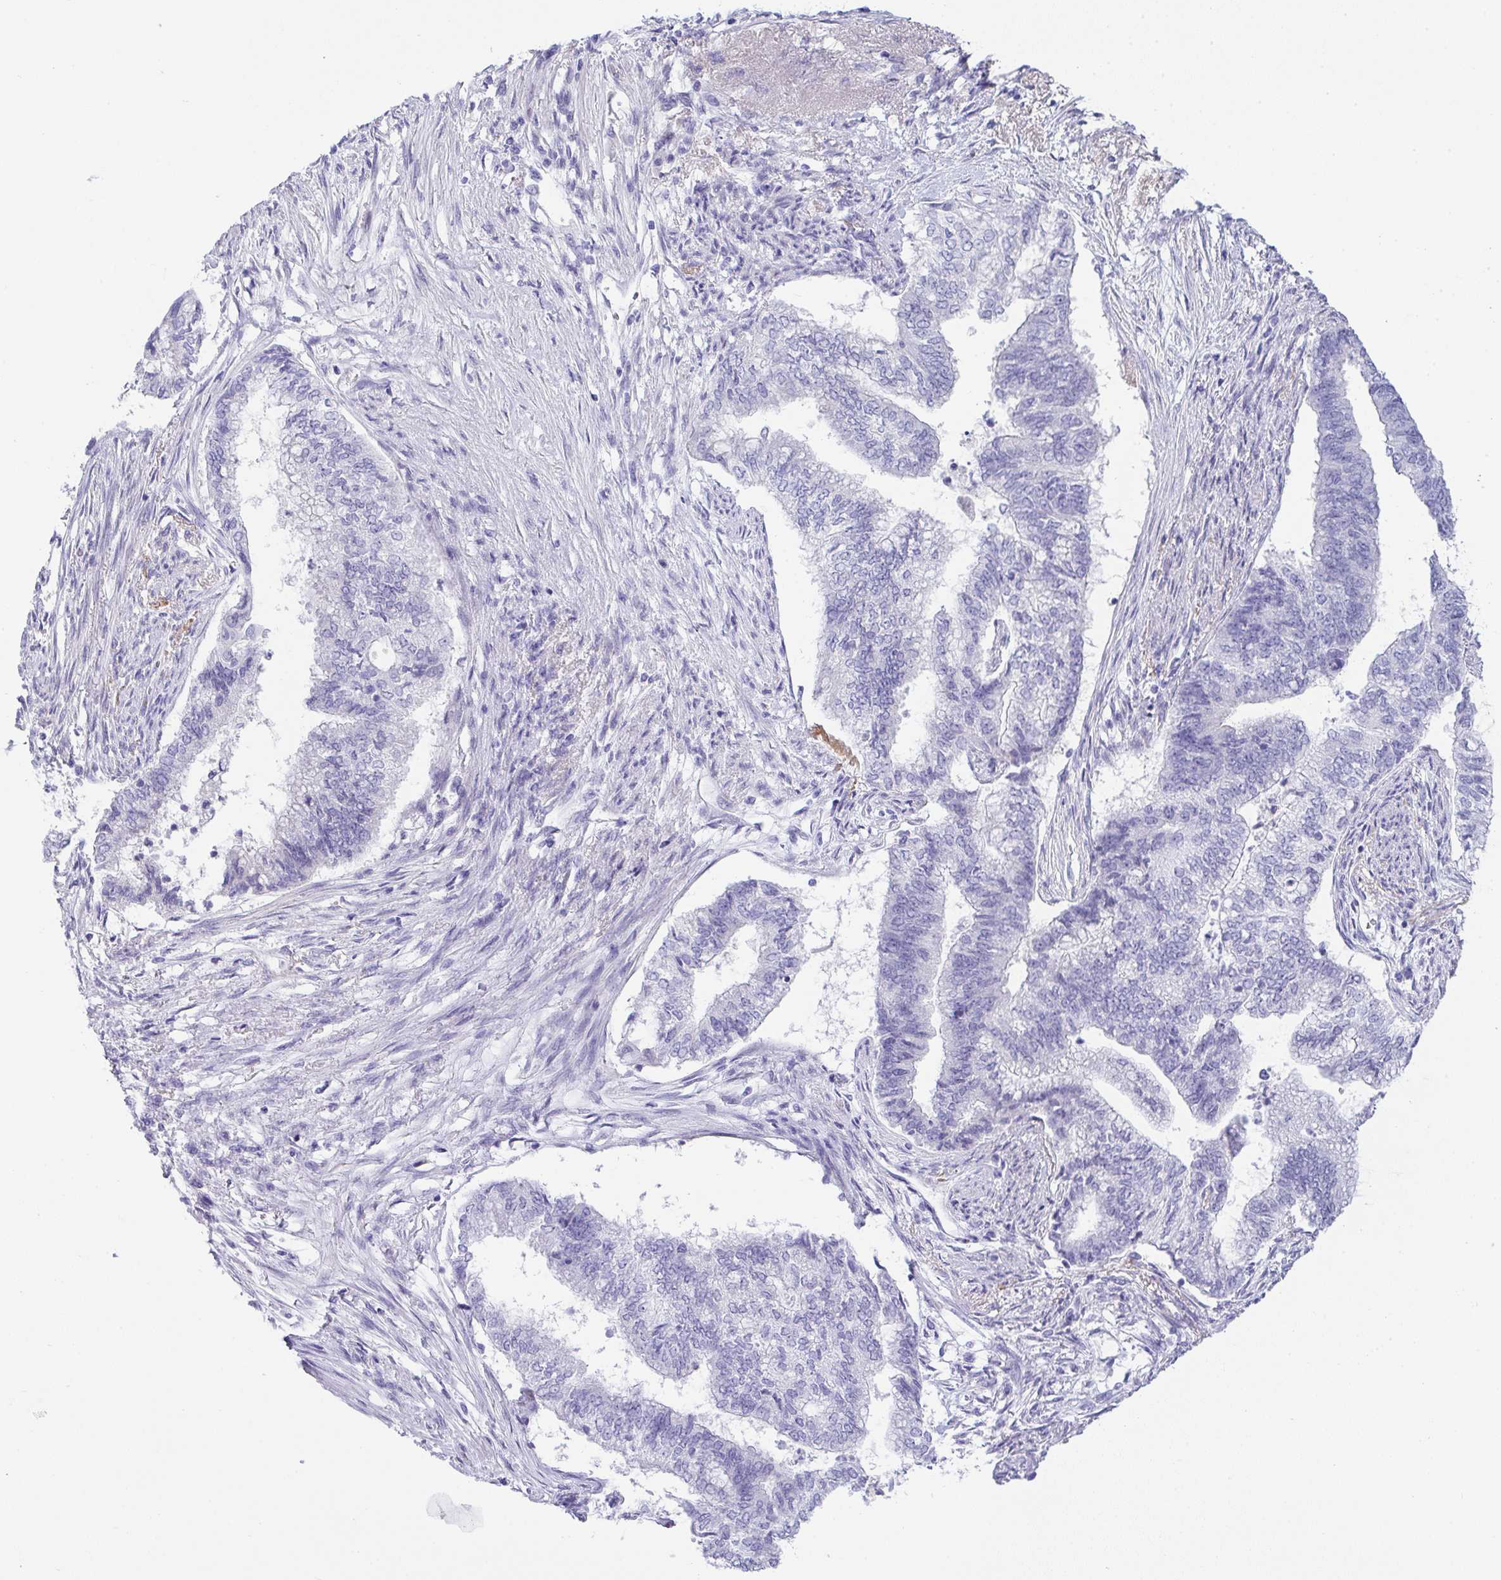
{"staining": {"intensity": "negative", "quantity": "none", "location": "none"}, "tissue": "endometrial cancer", "cell_type": "Tumor cells", "image_type": "cancer", "snomed": [{"axis": "morphology", "description": "Adenocarcinoma, NOS"}, {"axis": "topography", "description": "Endometrium"}], "caption": "A histopathology image of adenocarcinoma (endometrial) stained for a protein reveals no brown staining in tumor cells.", "gene": "KMT2E", "patient": {"sex": "female", "age": 65}}